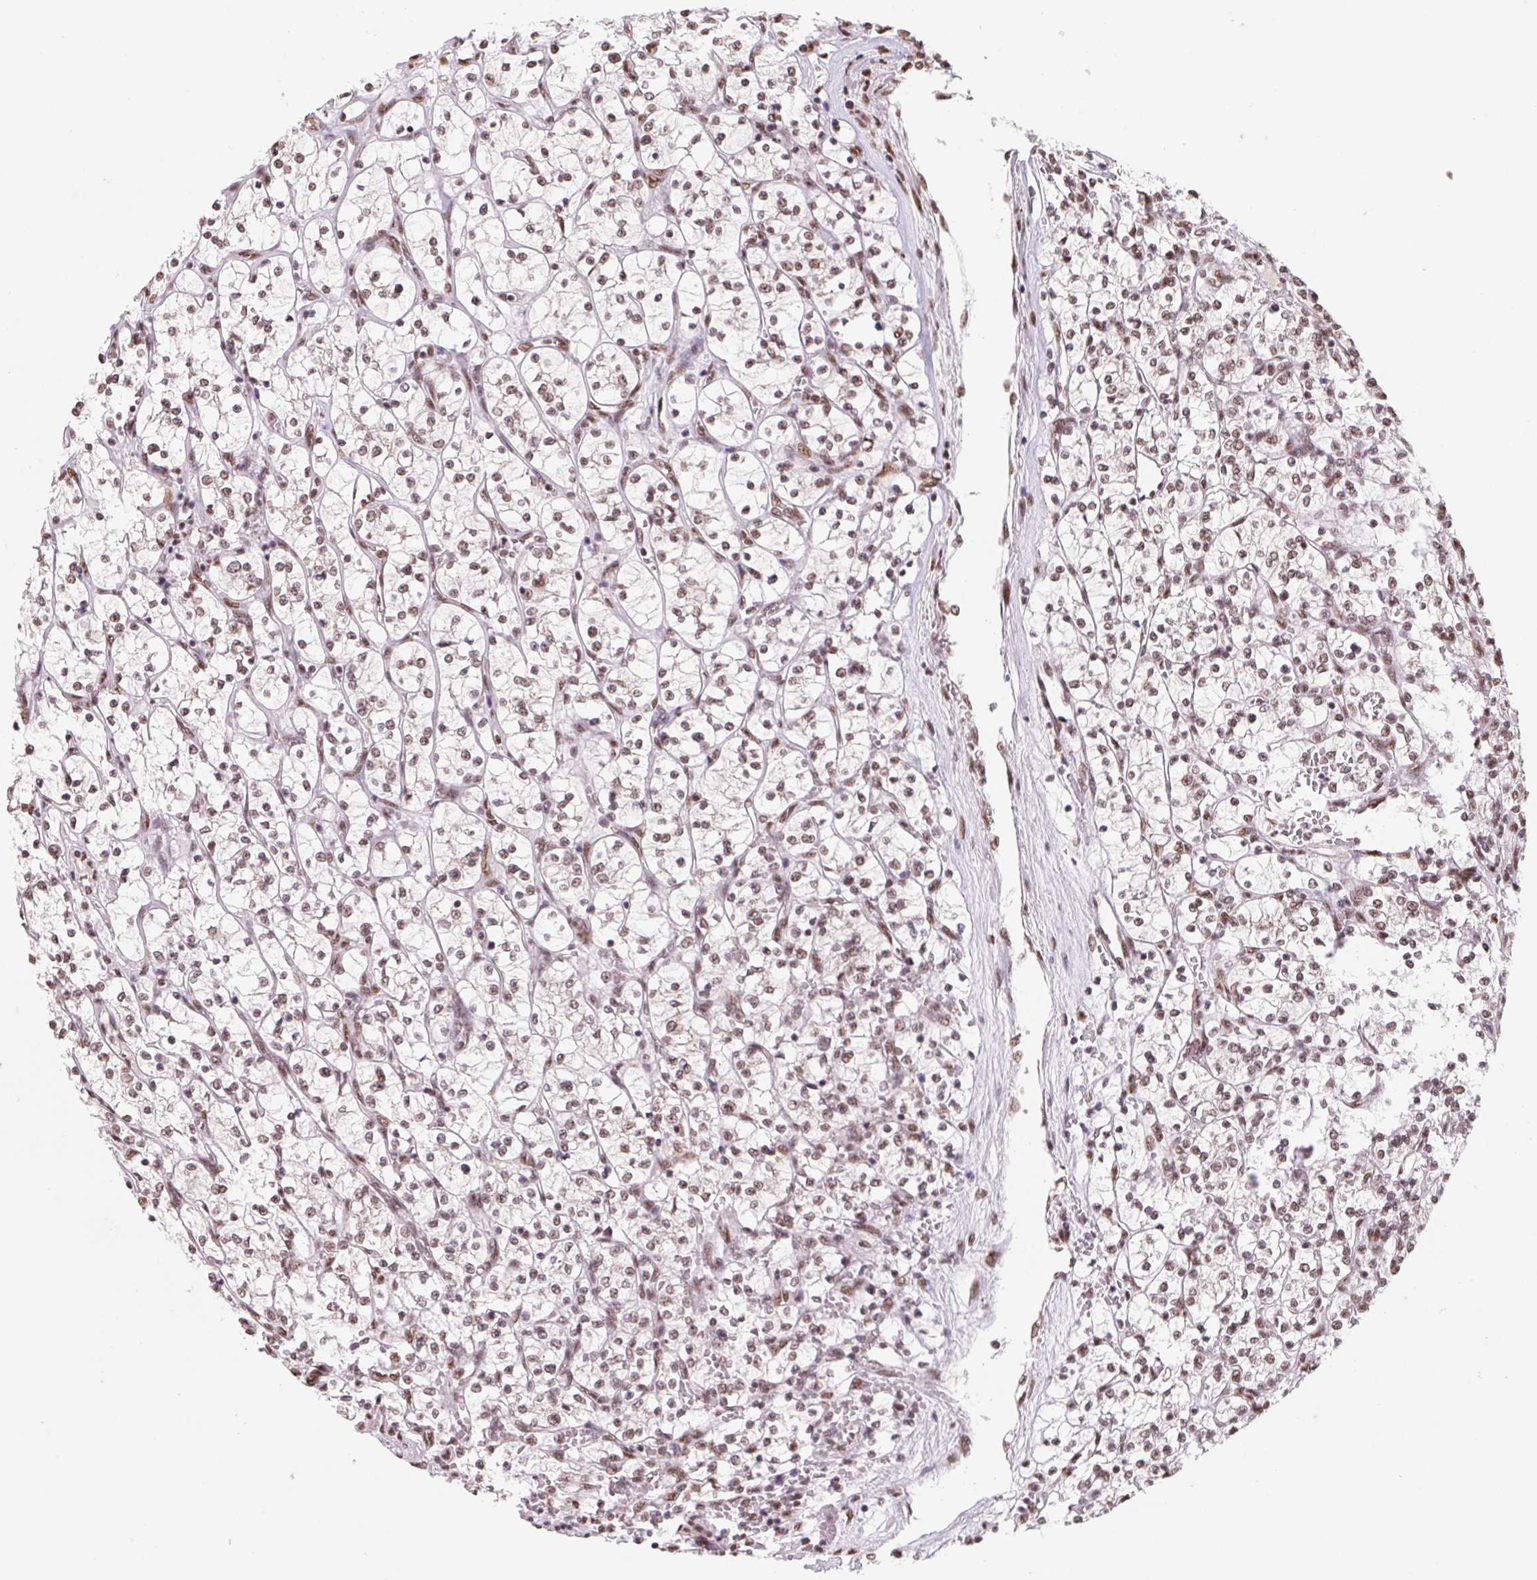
{"staining": {"intensity": "weak", "quantity": ">75%", "location": "nuclear"}, "tissue": "renal cancer", "cell_type": "Tumor cells", "image_type": "cancer", "snomed": [{"axis": "morphology", "description": "Adenocarcinoma, NOS"}, {"axis": "topography", "description": "Kidney"}], "caption": "A brown stain highlights weak nuclear positivity of a protein in human renal adenocarcinoma tumor cells.", "gene": "SNRPG", "patient": {"sex": "female", "age": 64}}